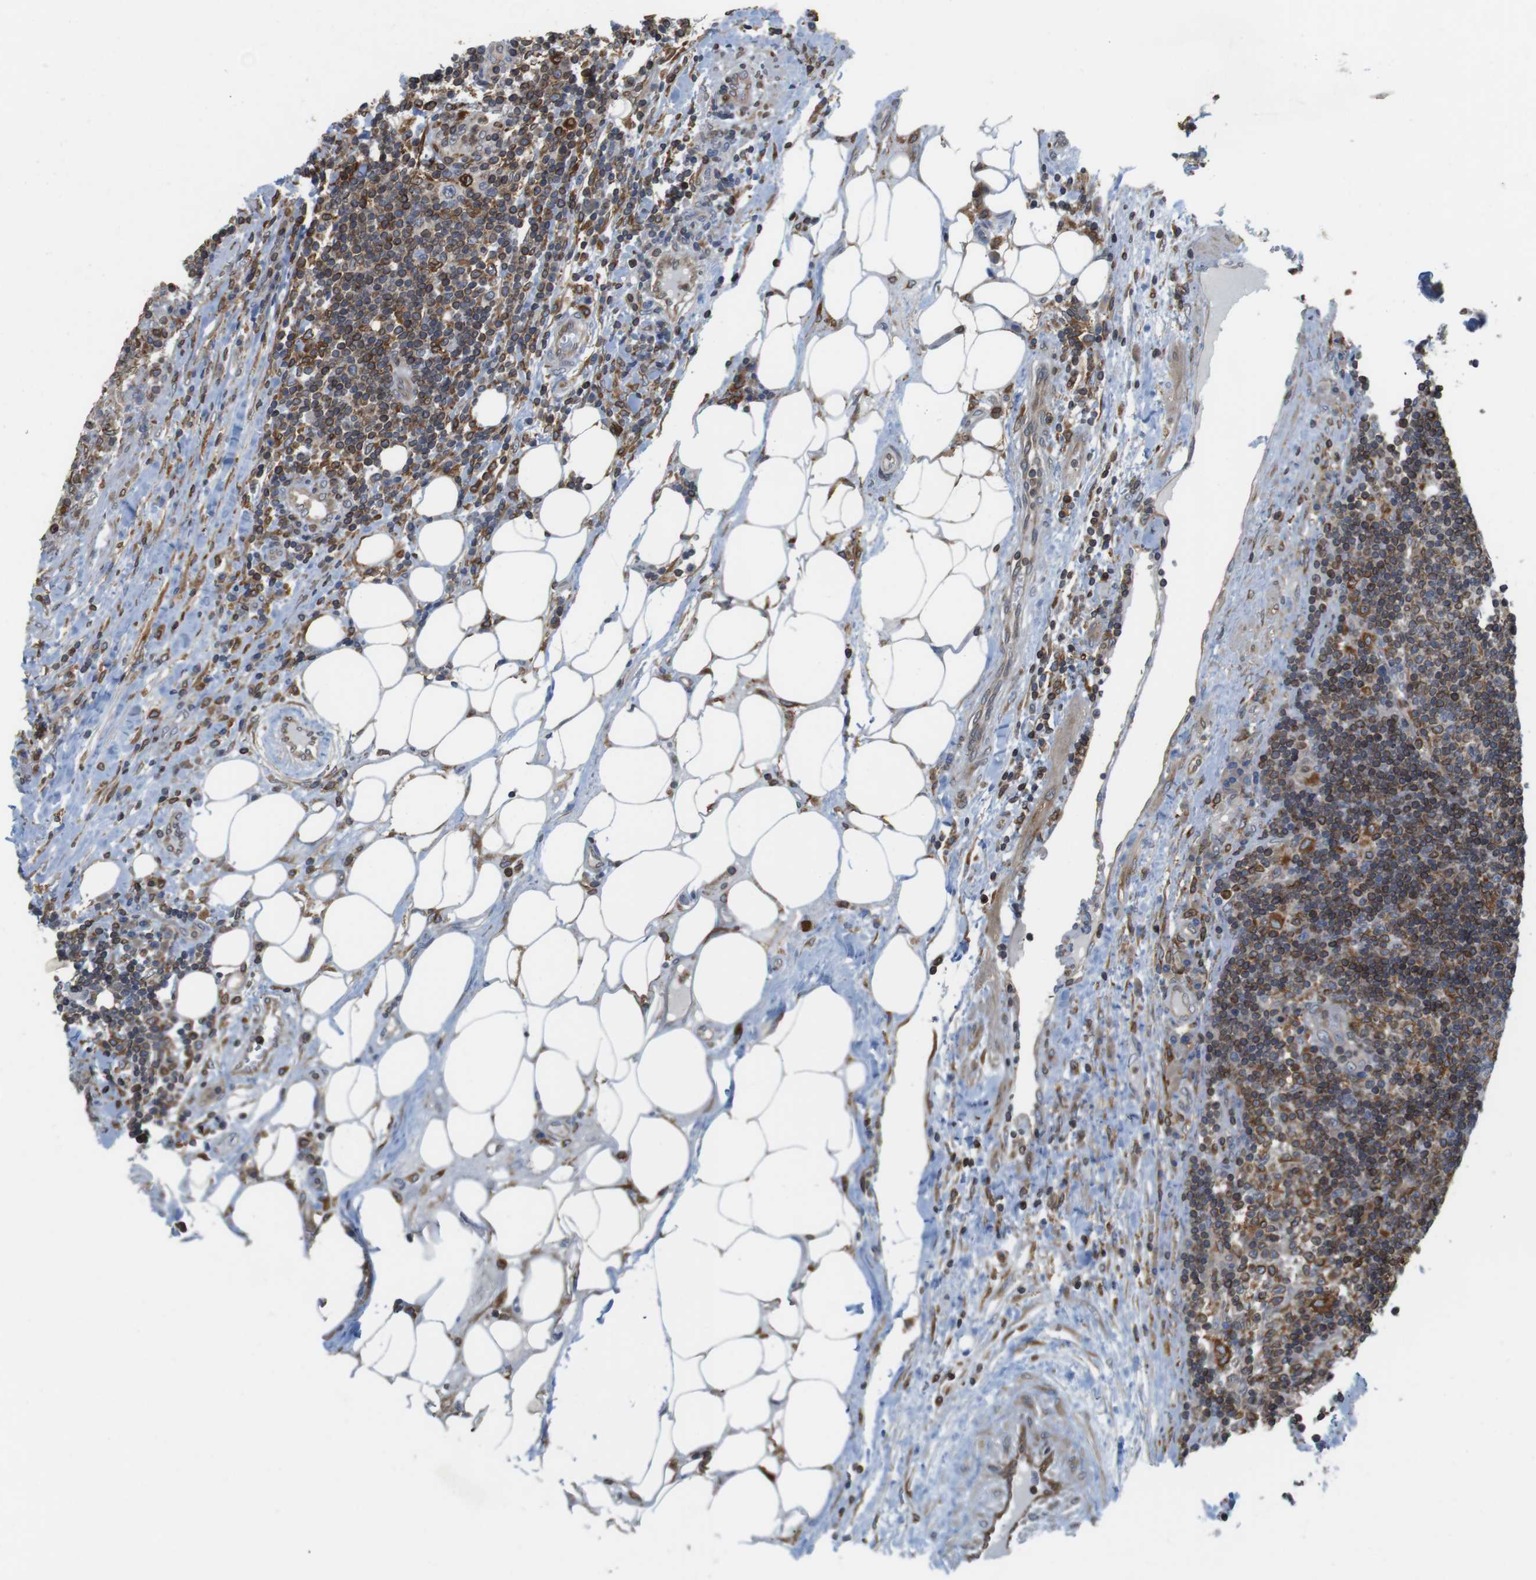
{"staining": {"intensity": "moderate", "quantity": "25%-75%", "location": "cytoplasmic/membranous"}, "tissue": "lymph node", "cell_type": "Germinal center cells", "image_type": "normal", "snomed": [{"axis": "morphology", "description": "Normal tissue, NOS"}, {"axis": "morphology", "description": "Squamous cell carcinoma, metastatic, NOS"}, {"axis": "topography", "description": "Lymph node"}], "caption": "DAB (3,3'-diaminobenzidine) immunohistochemical staining of unremarkable lymph node exhibits moderate cytoplasmic/membranous protein staining in about 25%-75% of germinal center cells. The staining was performed using DAB to visualize the protein expression in brown, while the nuclei were stained in blue with hematoxylin (Magnification: 20x).", "gene": "ARL6IP5", "patient": {"sex": "female", "age": 53}}